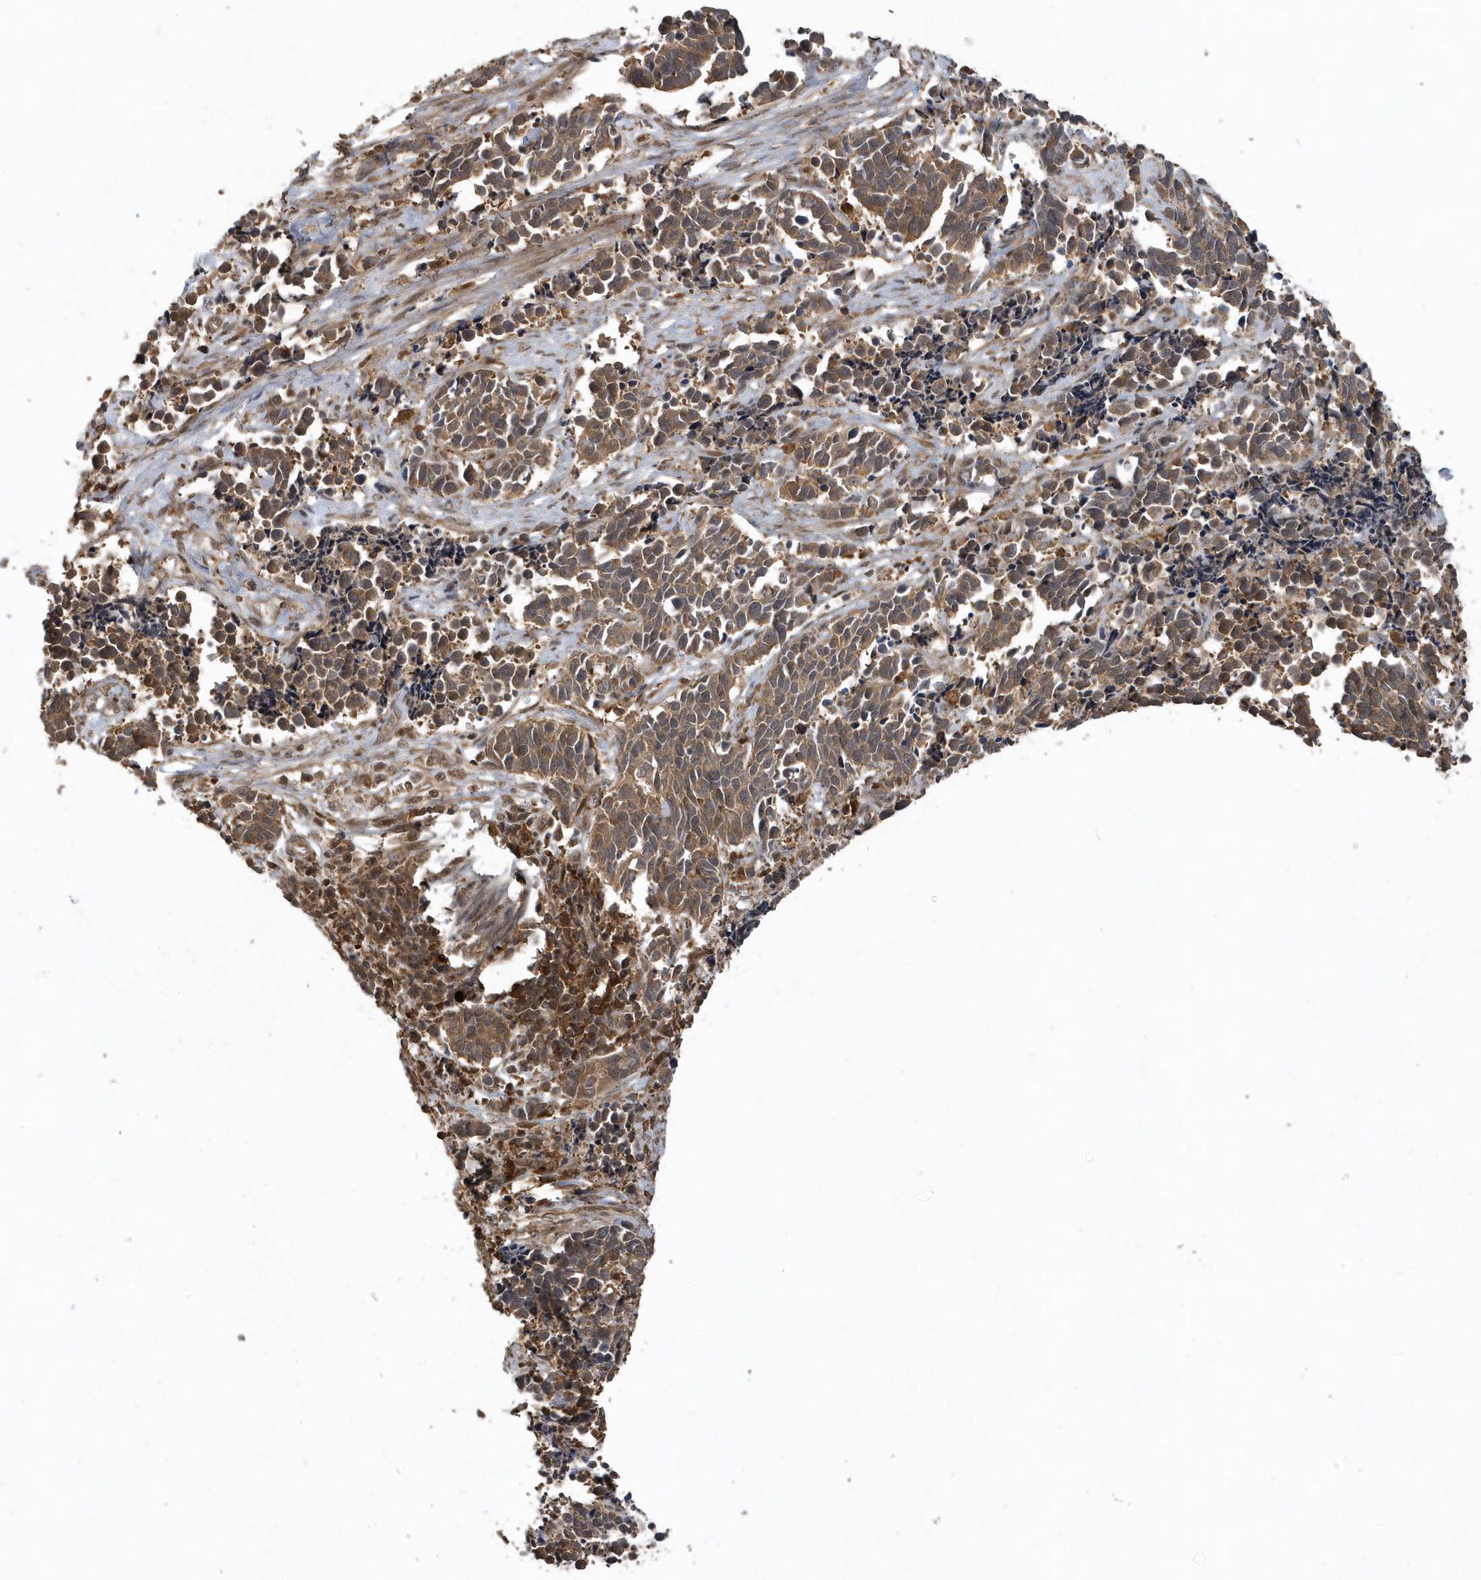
{"staining": {"intensity": "moderate", "quantity": ">75%", "location": "cytoplasmic/membranous"}, "tissue": "cervical cancer", "cell_type": "Tumor cells", "image_type": "cancer", "snomed": [{"axis": "morphology", "description": "Normal tissue, NOS"}, {"axis": "morphology", "description": "Squamous cell carcinoma, NOS"}, {"axis": "topography", "description": "Cervix"}], "caption": "Cervical squamous cell carcinoma tissue demonstrates moderate cytoplasmic/membranous staining in approximately >75% of tumor cells, visualized by immunohistochemistry.", "gene": "LACC1", "patient": {"sex": "female", "age": 35}}